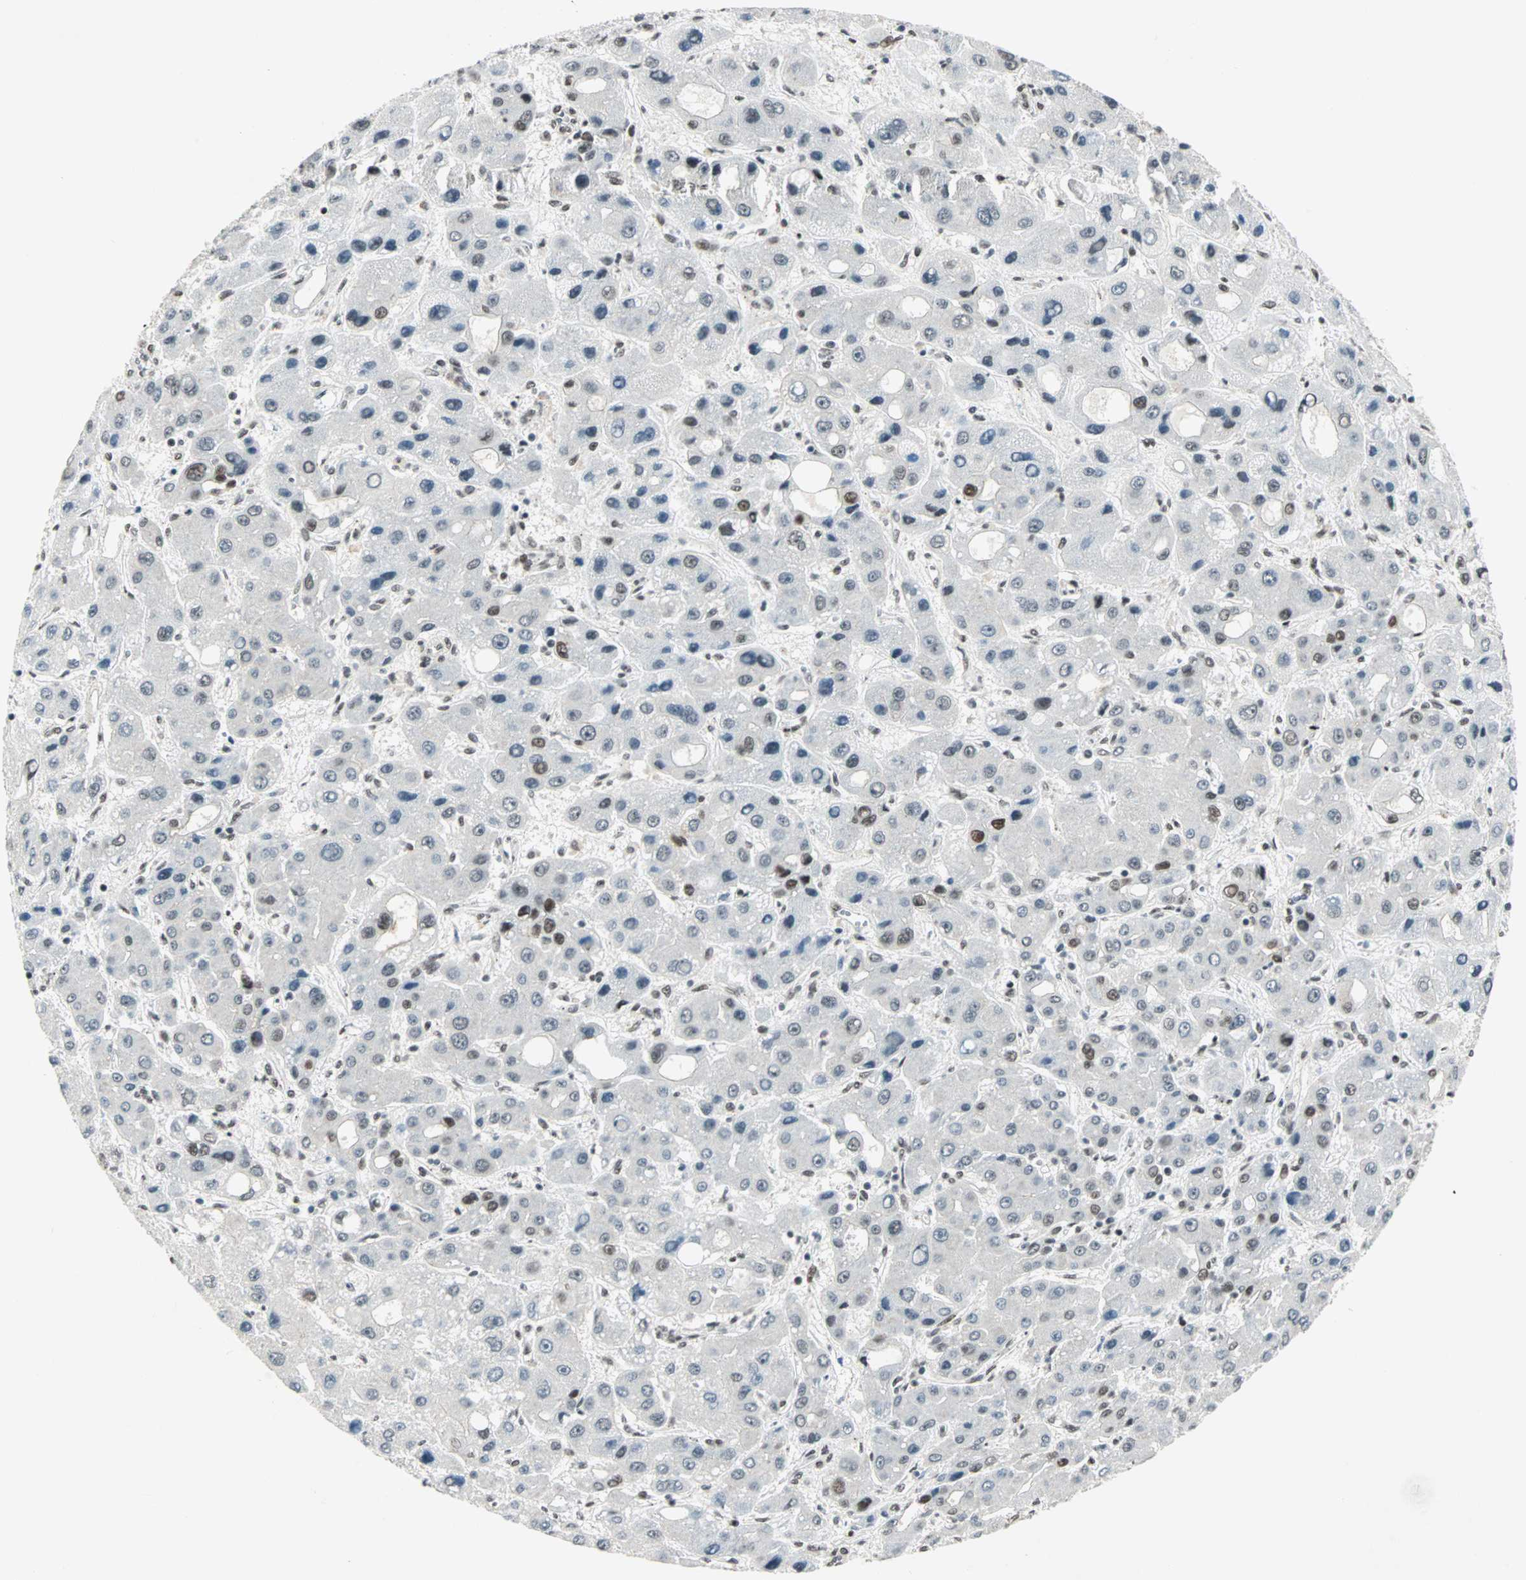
{"staining": {"intensity": "moderate", "quantity": "<25%", "location": "nuclear"}, "tissue": "liver cancer", "cell_type": "Tumor cells", "image_type": "cancer", "snomed": [{"axis": "morphology", "description": "Carcinoma, Hepatocellular, NOS"}, {"axis": "topography", "description": "Liver"}], "caption": "This is an image of immunohistochemistry (IHC) staining of hepatocellular carcinoma (liver), which shows moderate staining in the nuclear of tumor cells.", "gene": "BLM", "patient": {"sex": "male", "age": 55}}